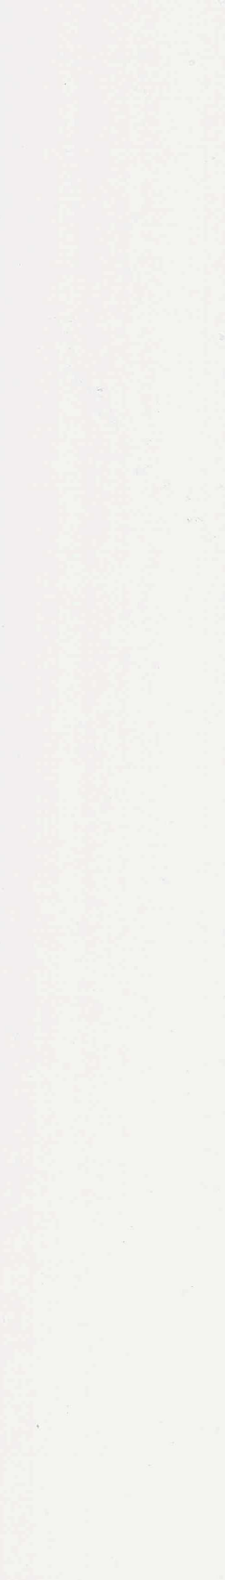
{"staining": {"intensity": "weak", "quantity": "<25%", "location": "cytoplasmic/membranous"}, "tissue": "nasopharynx", "cell_type": "Respiratory epithelial cells", "image_type": "normal", "snomed": [{"axis": "morphology", "description": "Normal tissue, NOS"}, {"axis": "topography", "description": "Nasopharynx"}], "caption": "Respiratory epithelial cells are negative for protein expression in unremarkable human nasopharynx. (Brightfield microscopy of DAB IHC at high magnification).", "gene": "CDKN2A", "patient": {"sex": "female", "age": 78}}